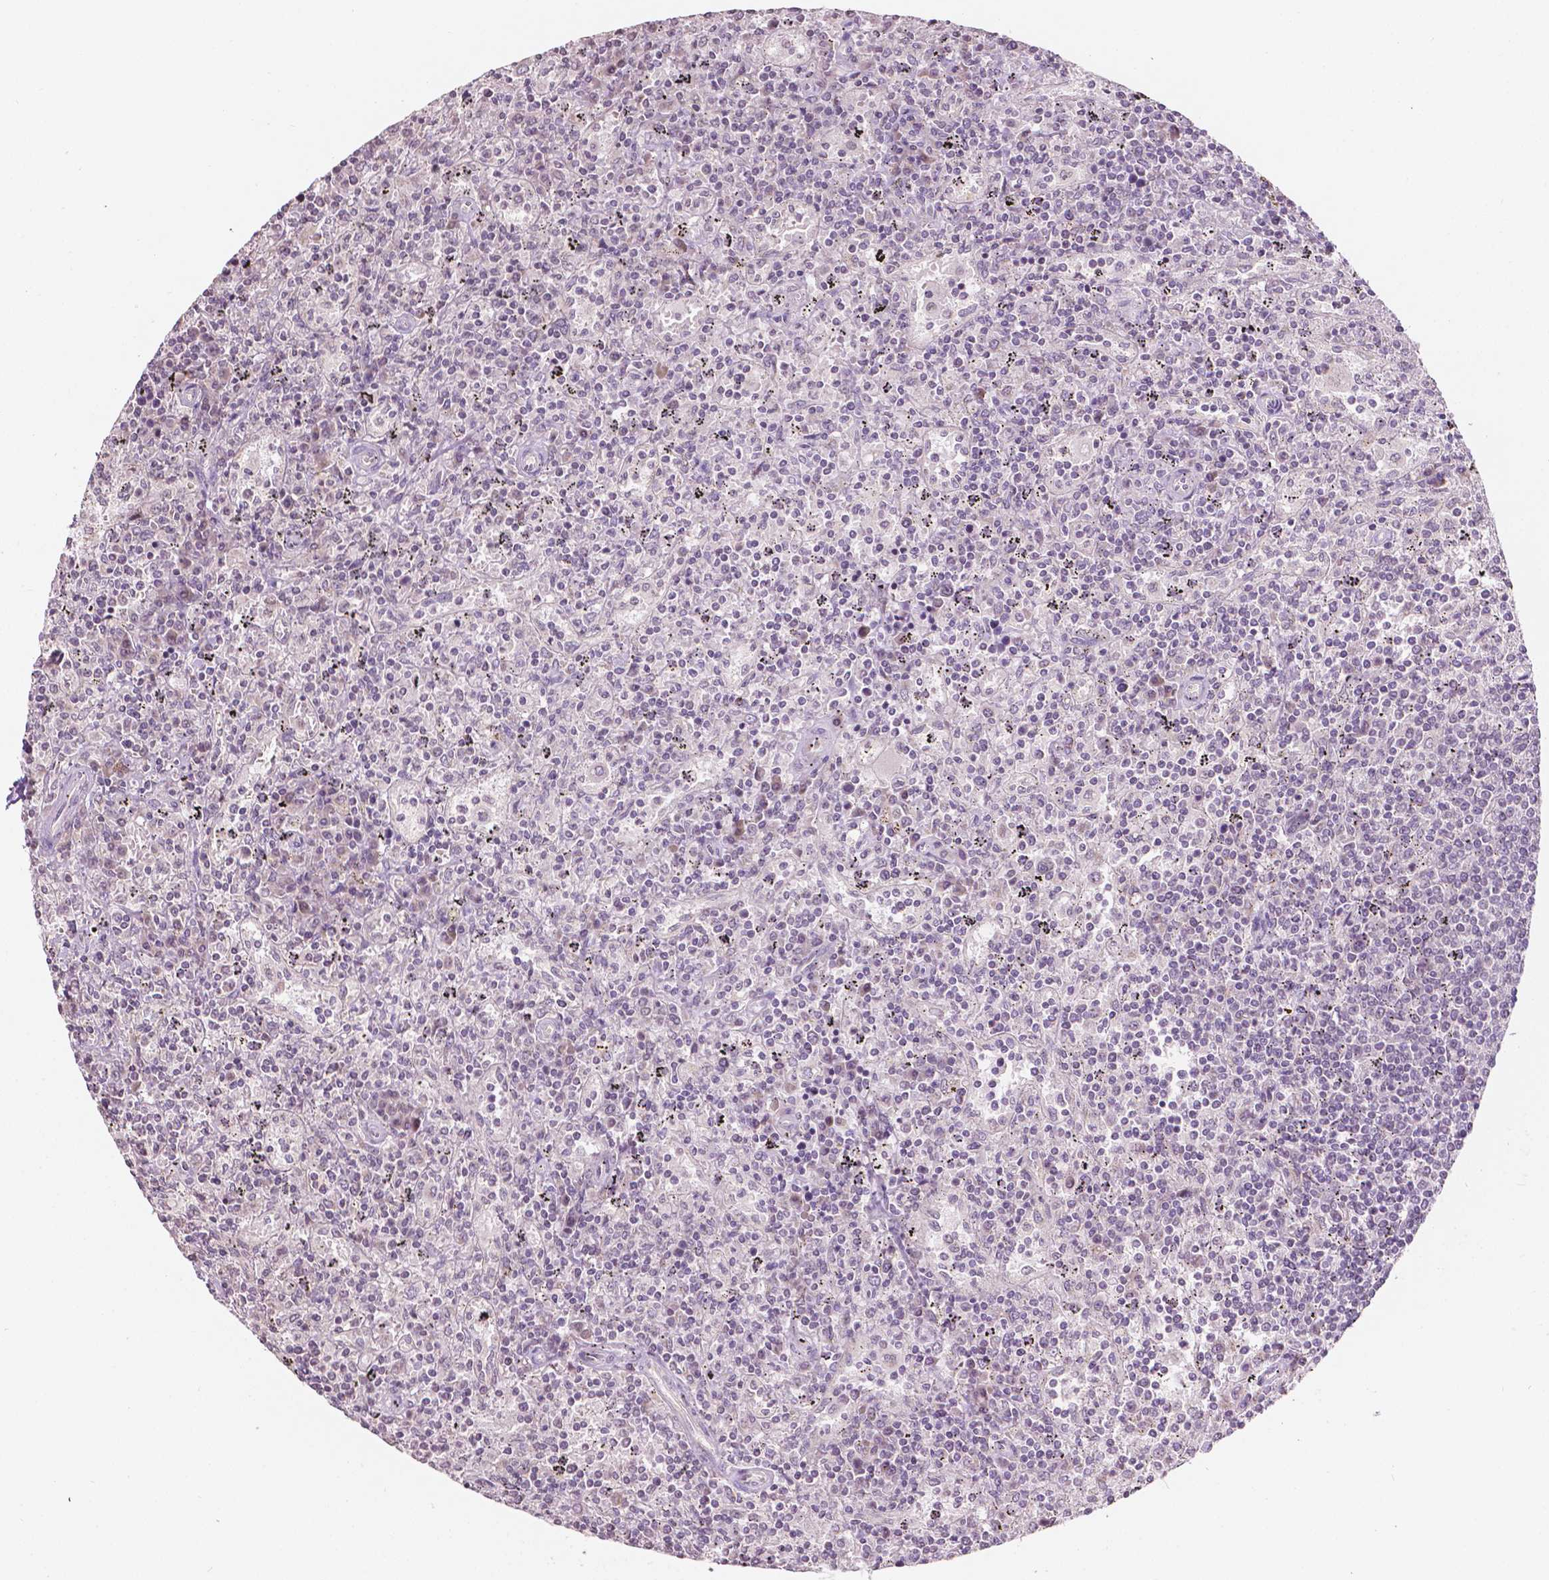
{"staining": {"intensity": "negative", "quantity": "none", "location": "none"}, "tissue": "lymphoma", "cell_type": "Tumor cells", "image_type": "cancer", "snomed": [{"axis": "morphology", "description": "Malignant lymphoma, non-Hodgkin's type, Low grade"}, {"axis": "topography", "description": "Spleen"}], "caption": "Low-grade malignant lymphoma, non-Hodgkin's type was stained to show a protein in brown. There is no significant expression in tumor cells. (DAB (3,3'-diaminobenzidine) IHC, high magnification).", "gene": "NOS1AP", "patient": {"sex": "male", "age": 62}}